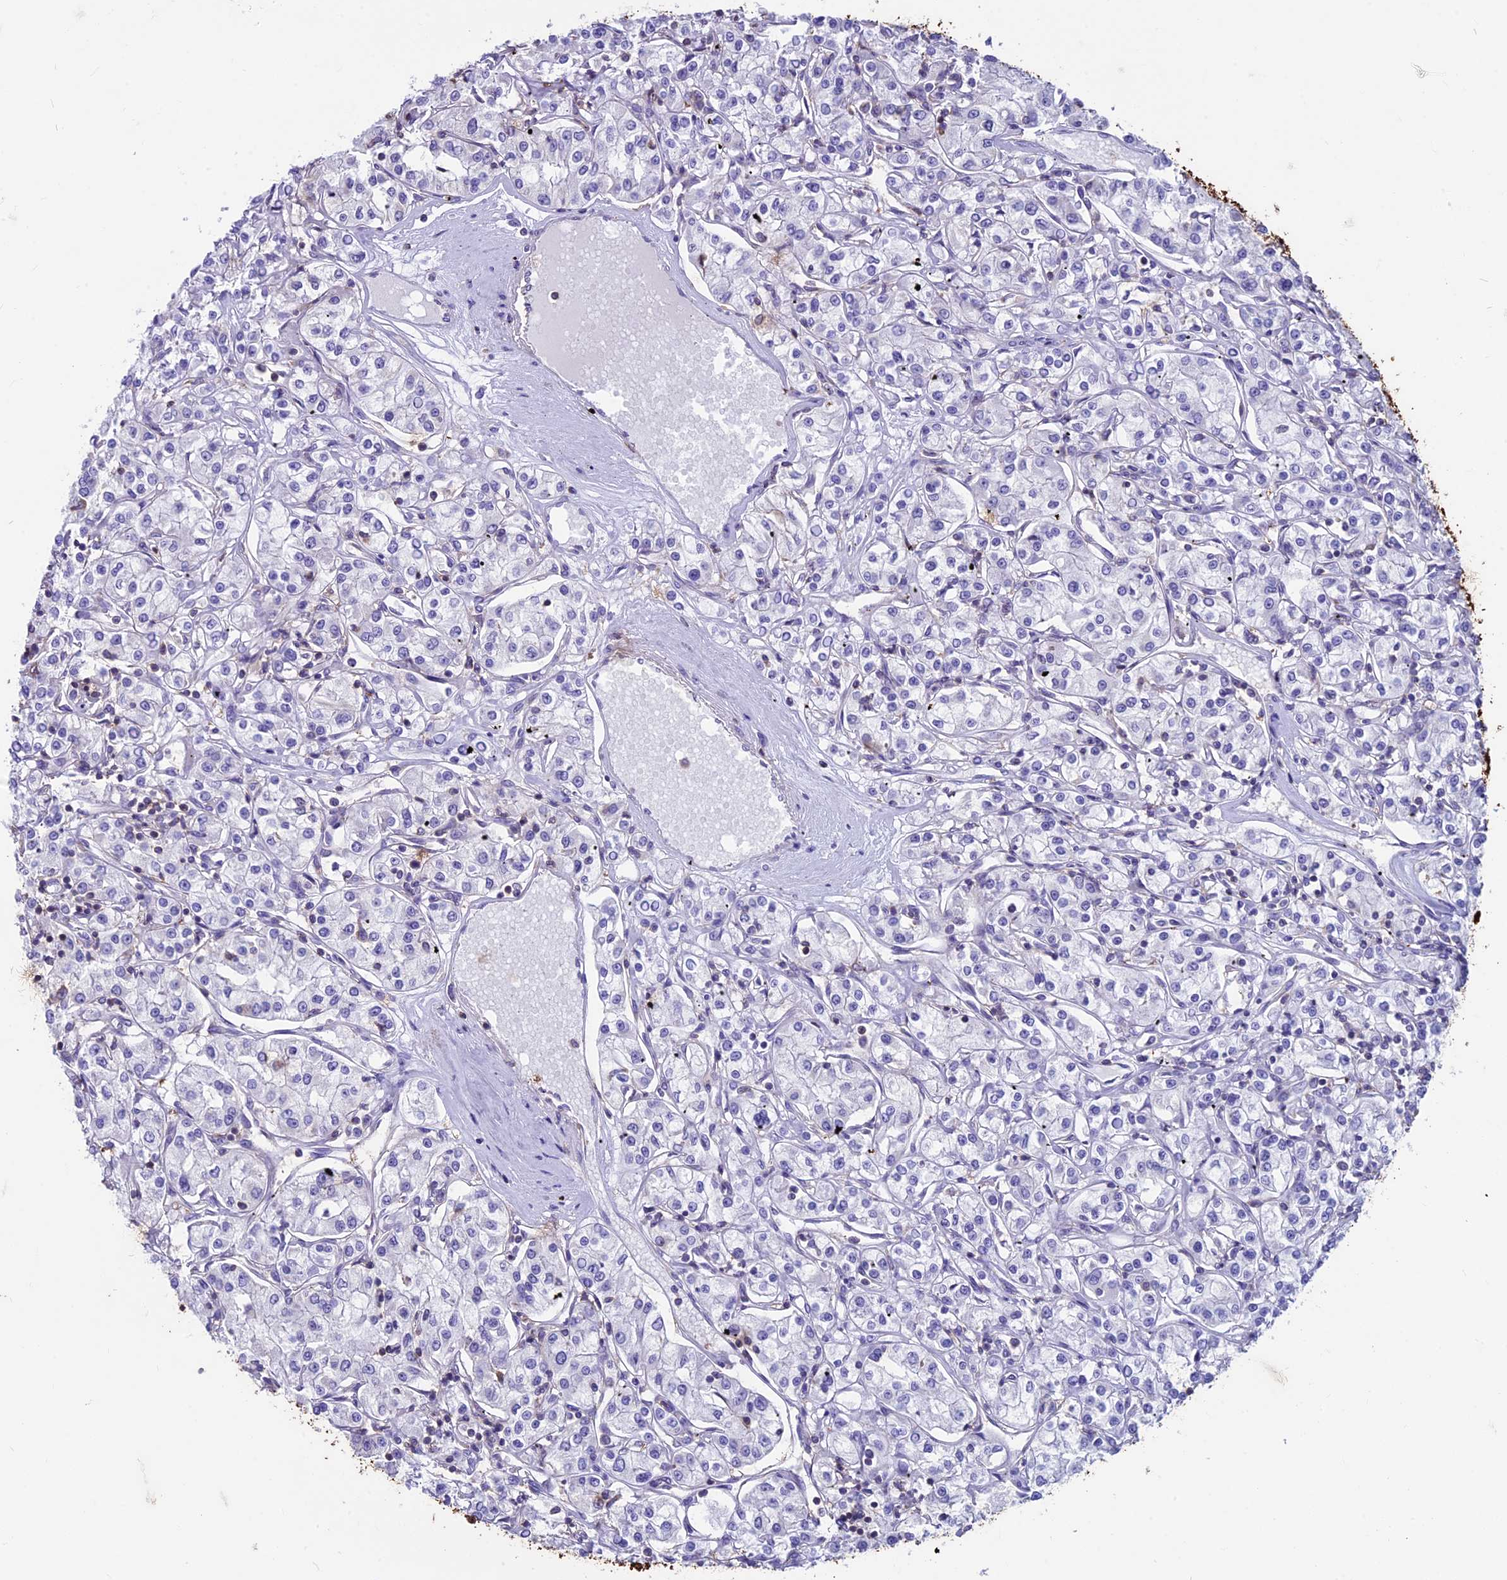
{"staining": {"intensity": "negative", "quantity": "none", "location": "none"}, "tissue": "renal cancer", "cell_type": "Tumor cells", "image_type": "cancer", "snomed": [{"axis": "morphology", "description": "Adenocarcinoma, NOS"}, {"axis": "topography", "description": "Kidney"}], "caption": "This is a photomicrograph of IHC staining of renal cancer, which shows no expression in tumor cells.", "gene": "CDAN1", "patient": {"sex": "female", "age": 59}}